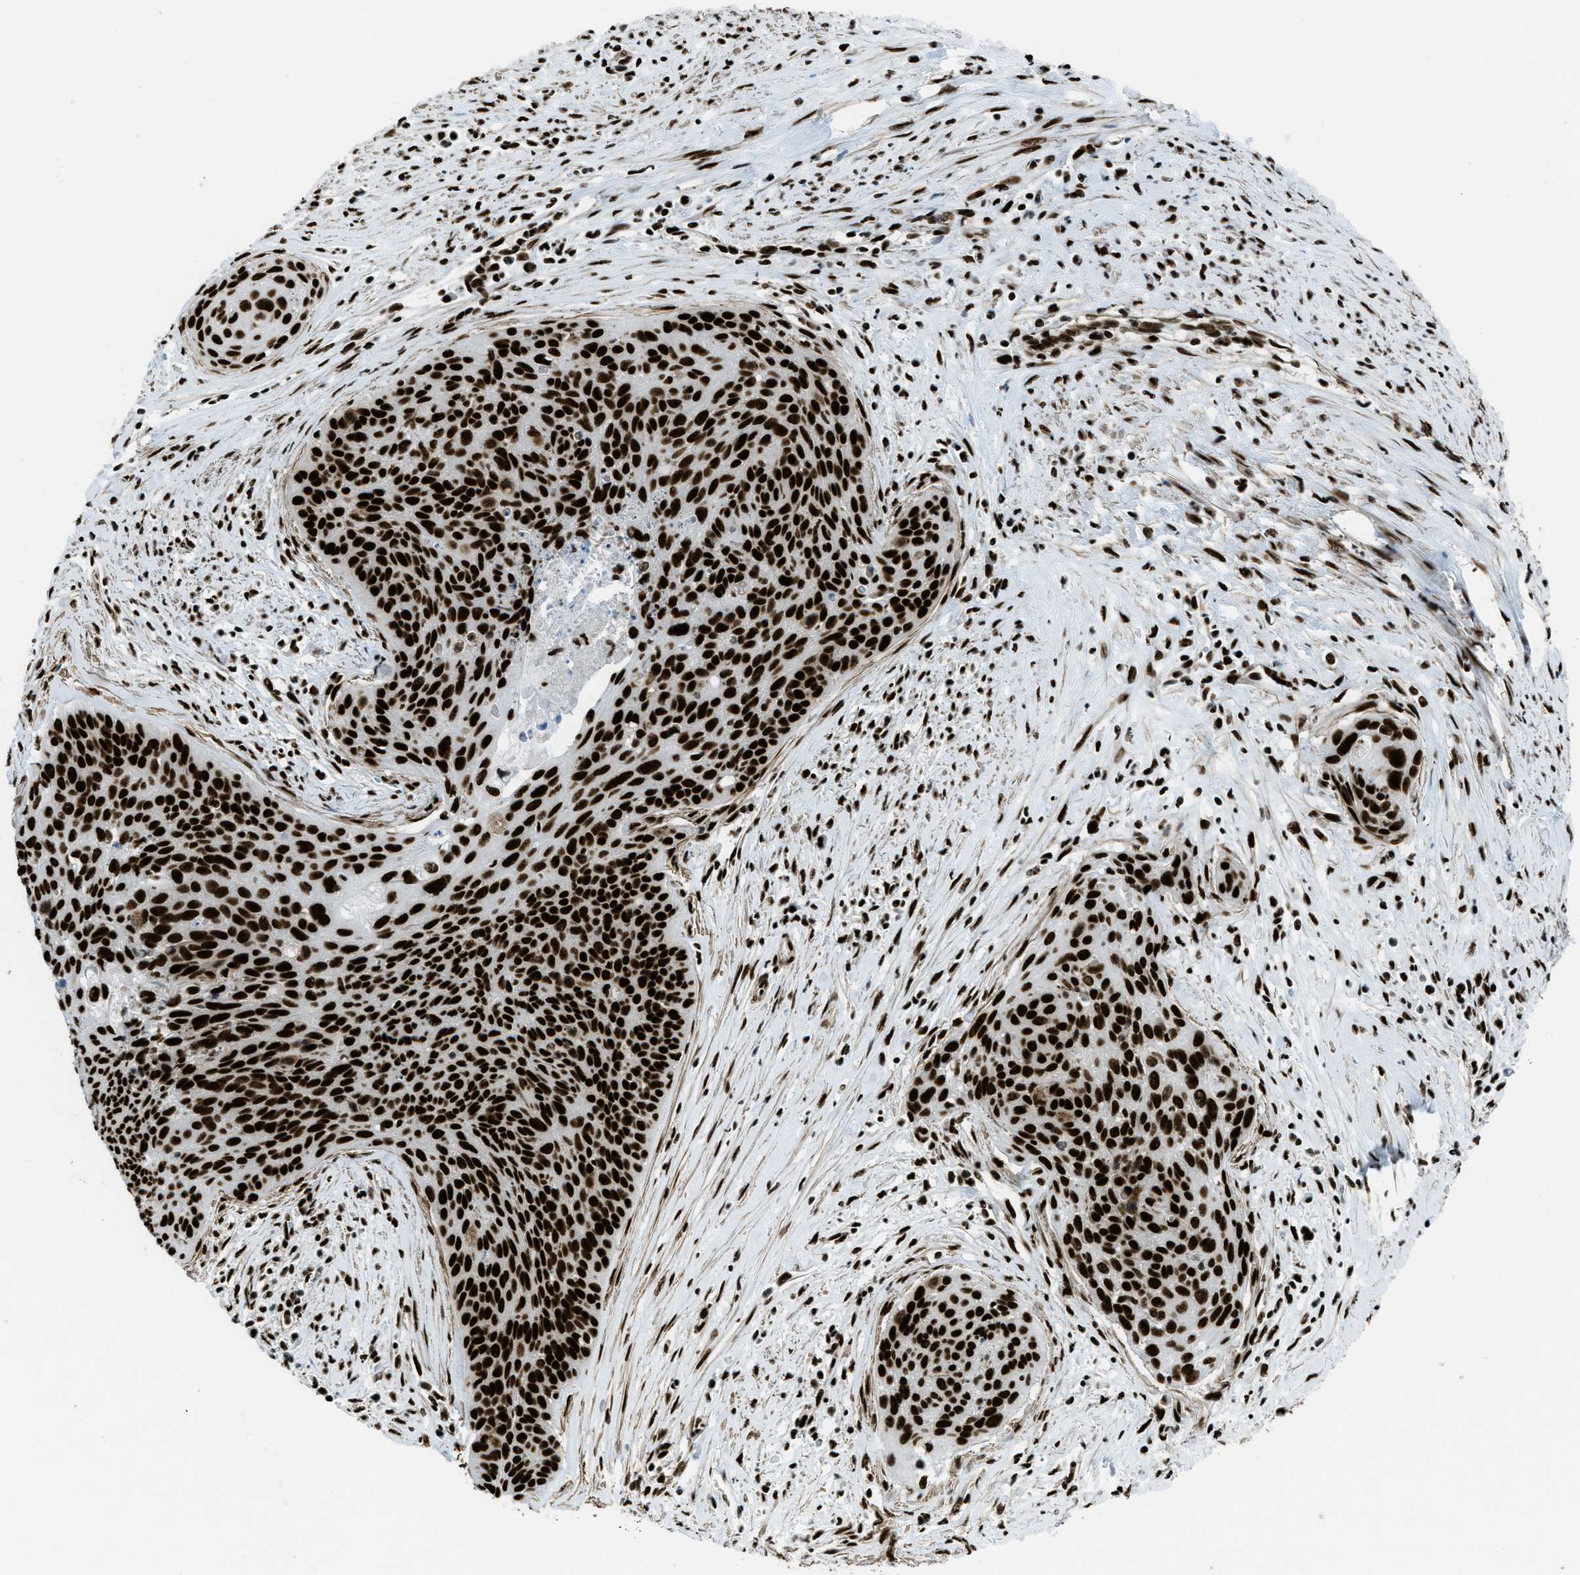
{"staining": {"intensity": "strong", "quantity": ">75%", "location": "nuclear"}, "tissue": "cervical cancer", "cell_type": "Tumor cells", "image_type": "cancer", "snomed": [{"axis": "morphology", "description": "Squamous cell carcinoma, NOS"}, {"axis": "topography", "description": "Cervix"}], "caption": "A photomicrograph showing strong nuclear positivity in about >75% of tumor cells in squamous cell carcinoma (cervical), as visualized by brown immunohistochemical staining.", "gene": "ZNF207", "patient": {"sex": "female", "age": 55}}